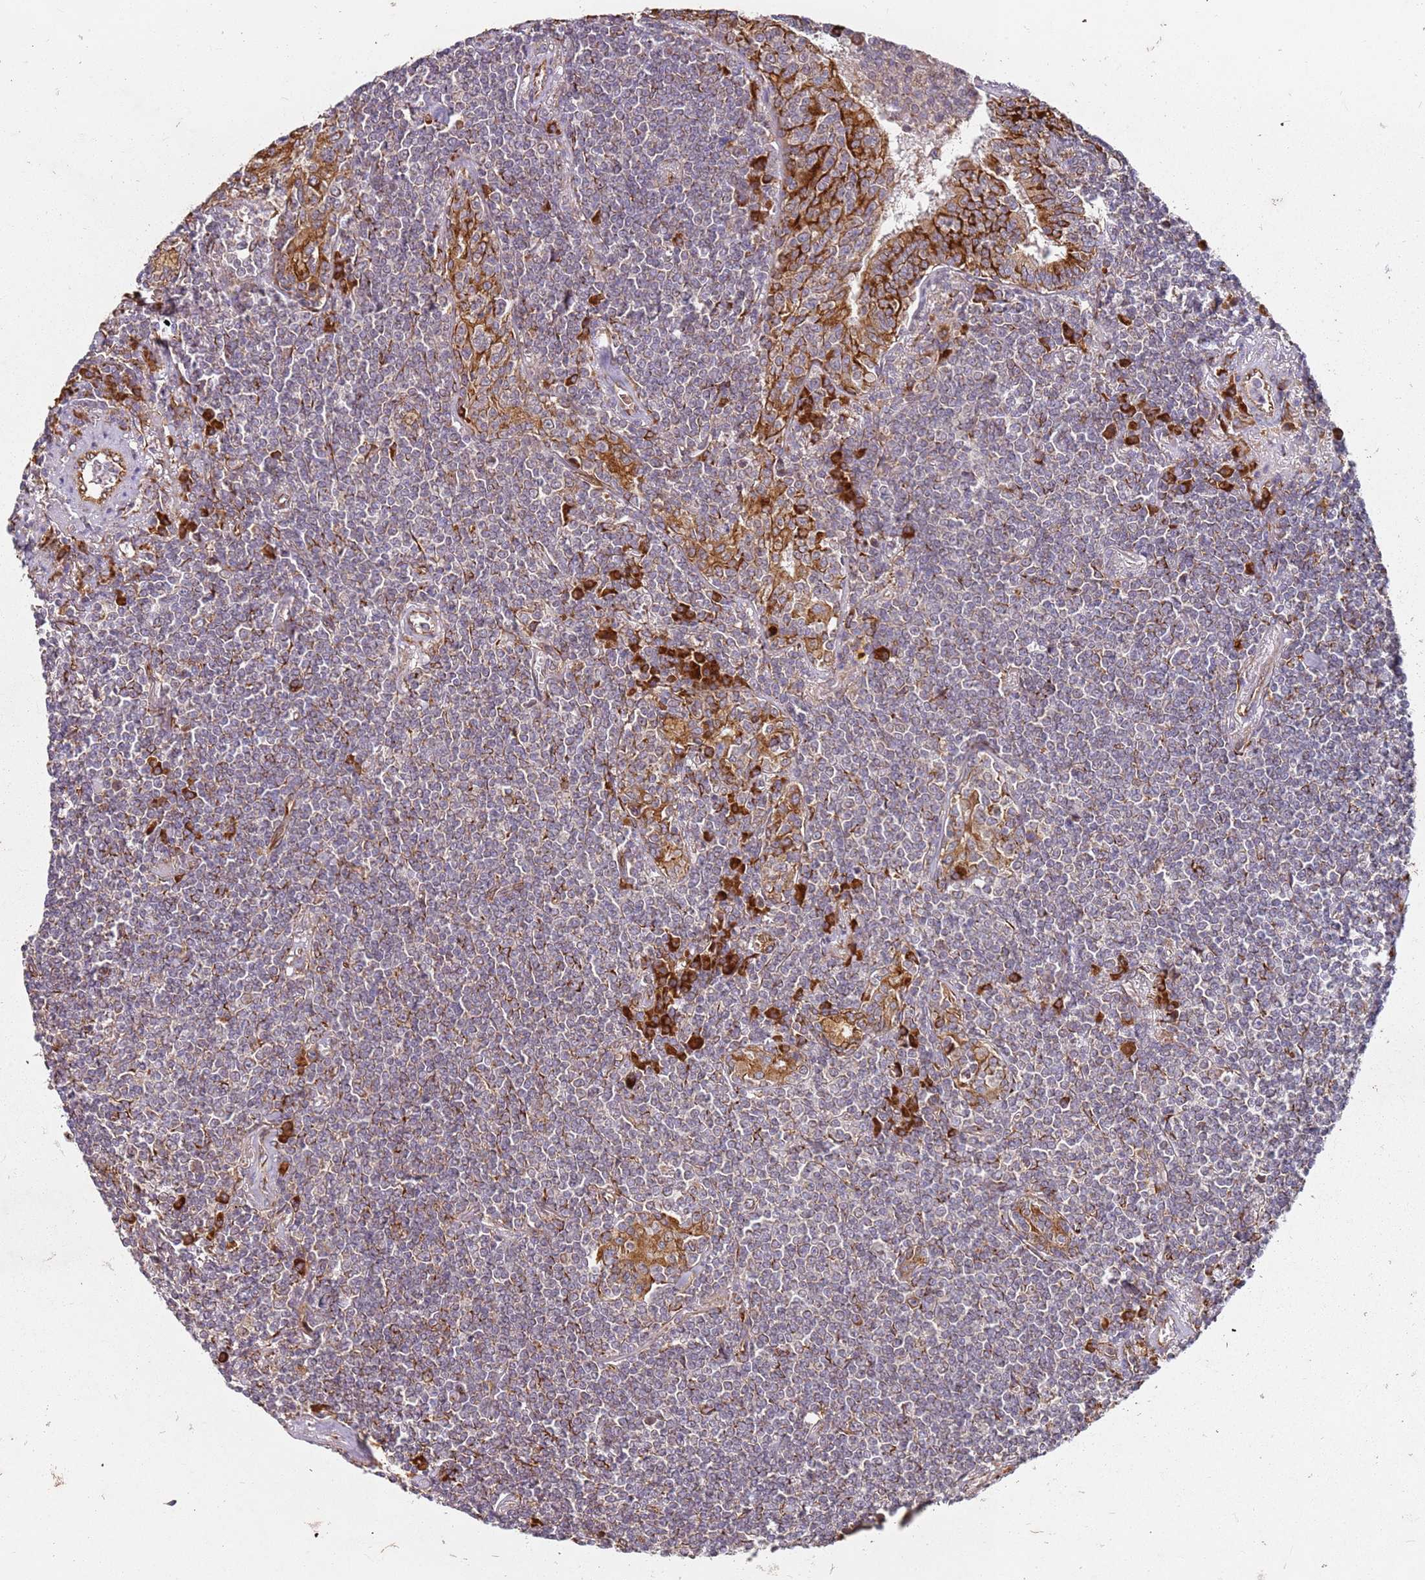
{"staining": {"intensity": "weak", "quantity": "25%-75%", "location": "cytoplasmic/membranous"}, "tissue": "lymphoma", "cell_type": "Tumor cells", "image_type": "cancer", "snomed": [{"axis": "morphology", "description": "Malignant lymphoma, non-Hodgkin's type, Low grade"}, {"axis": "topography", "description": "Lung"}], "caption": "High-magnification brightfield microscopy of lymphoma stained with DAB (brown) and counterstained with hematoxylin (blue). tumor cells exhibit weak cytoplasmic/membranous positivity is seen in approximately25%-75% of cells. Nuclei are stained in blue.", "gene": "ARFRP1", "patient": {"sex": "female", "age": 71}}